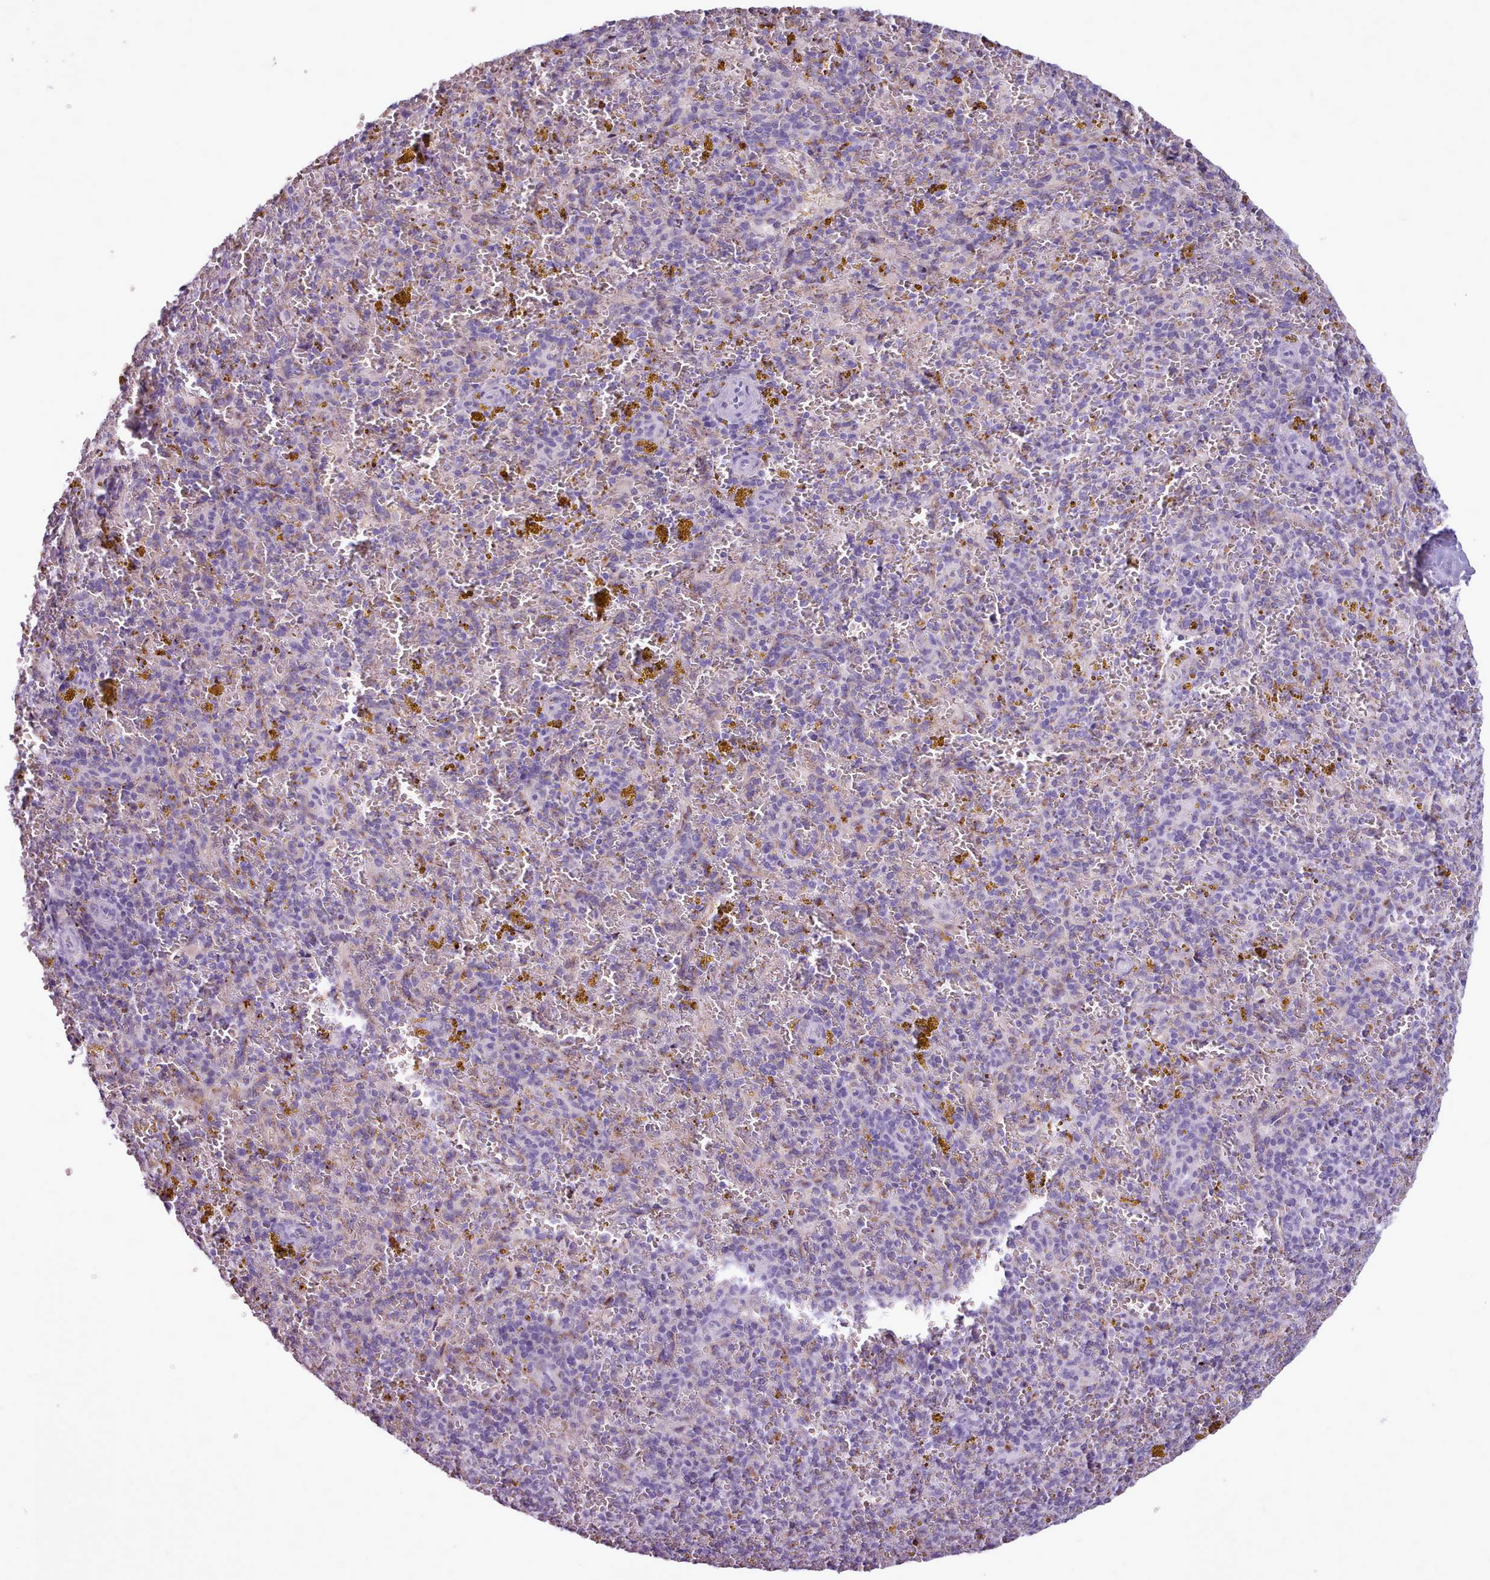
{"staining": {"intensity": "negative", "quantity": "none", "location": "none"}, "tissue": "spleen", "cell_type": "Cells in red pulp", "image_type": "normal", "snomed": [{"axis": "morphology", "description": "Normal tissue, NOS"}, {"axis": "topography", "description": "Spleen"}], "caption": "Immunohistochemistry image of unremarkable human spleen stained for a protein (brown), which reveals no staining in cells in red pulp.", "gene": "ATRAID", "patient": {"sex": "male", "age": 57}}